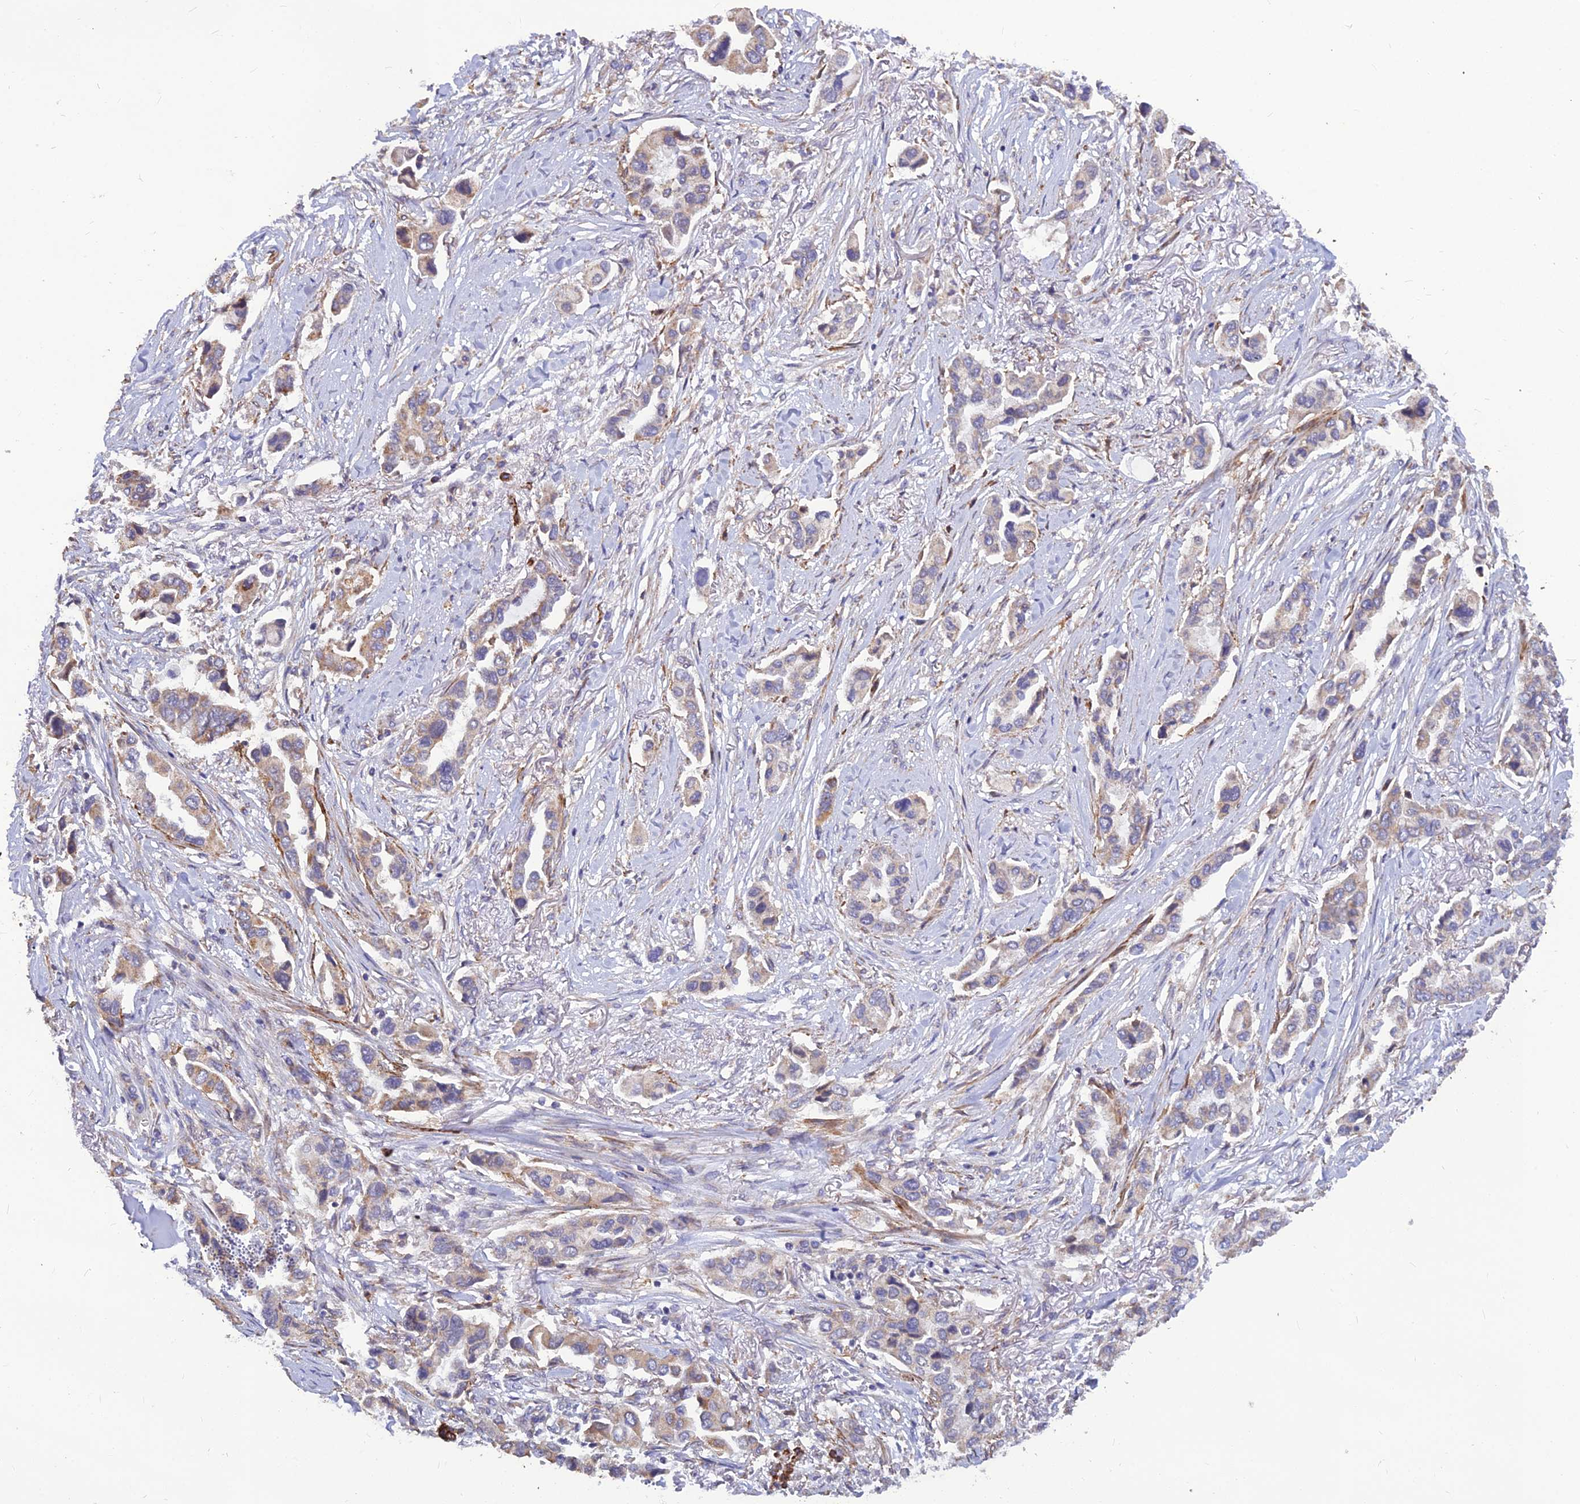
{"staining": {"intensity": "weak", "quantity": "<25%", "location": "cytoplasmic/membranous"}, "tissue": "lung cancer", "cell_type": "Tumor cells", "image_type": "cancer", "snomed": [{"axis": "morphology", "description": "Adenocarcinoma, NOS"}, {"axis": "topography", "description": "Lung"}], "caption": "An image of human lung cancer is negative for staining in tumor cells.", "gene": "LEKR1", "patient": {"sex": "female", "age": 76}}